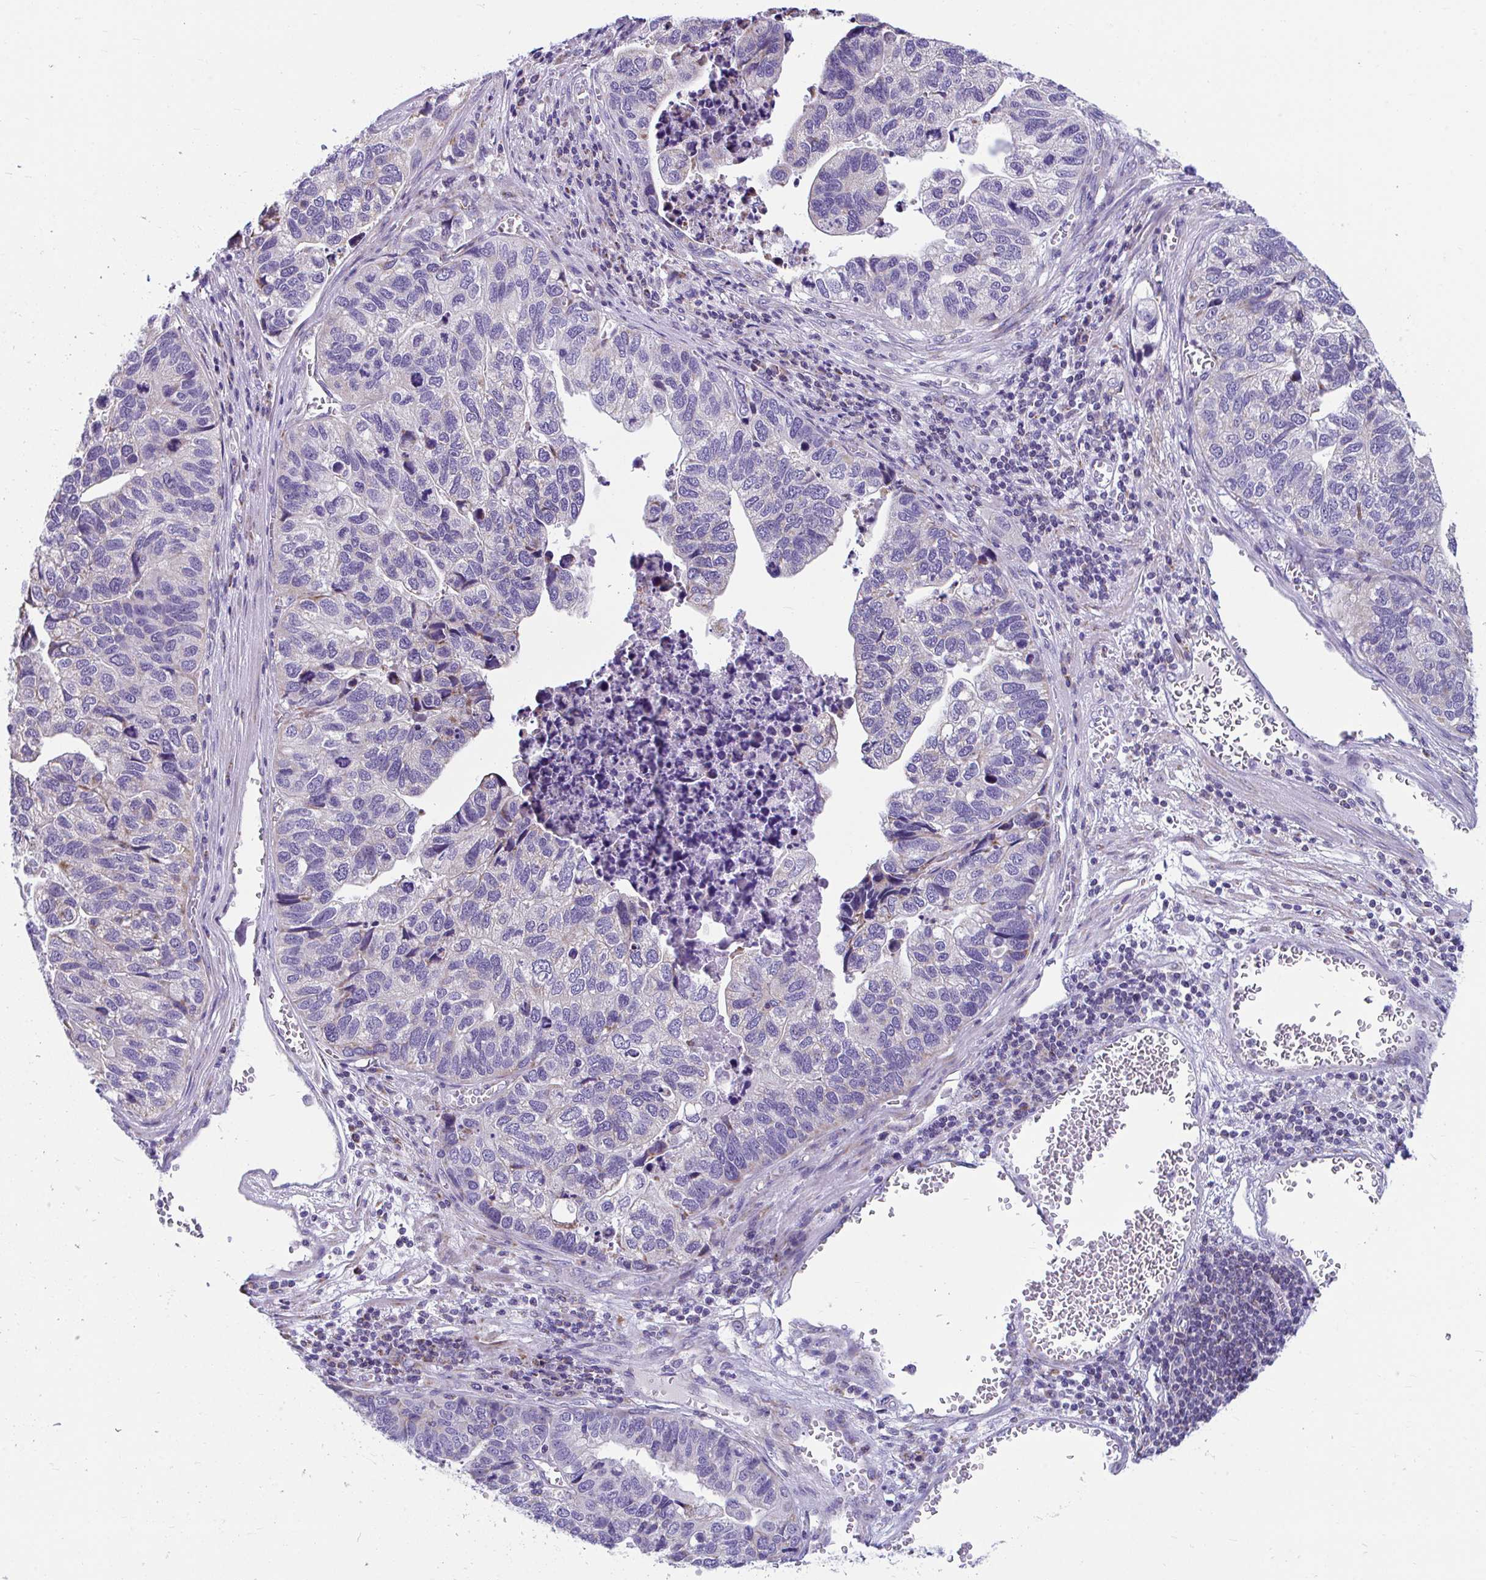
{"staining": {"intensity": "negative", "quantity": "none", "location": "none"}, "tissue": "stomach cancer", "cell_type": "Tumor cells", "image_type": "cancer", "snomed": [{"axis": "morphology", "description": "Adenocarcinoma, NOS"}, {"axis": "topography", "description": "Stomach, upper"}], "caption": "The IHC histopathology image has no significant expression in tumor cells of stomach adenocarcinoma tissue.", "gene": "OR13A1", "patient": {"sex": "female", "age": 67}}